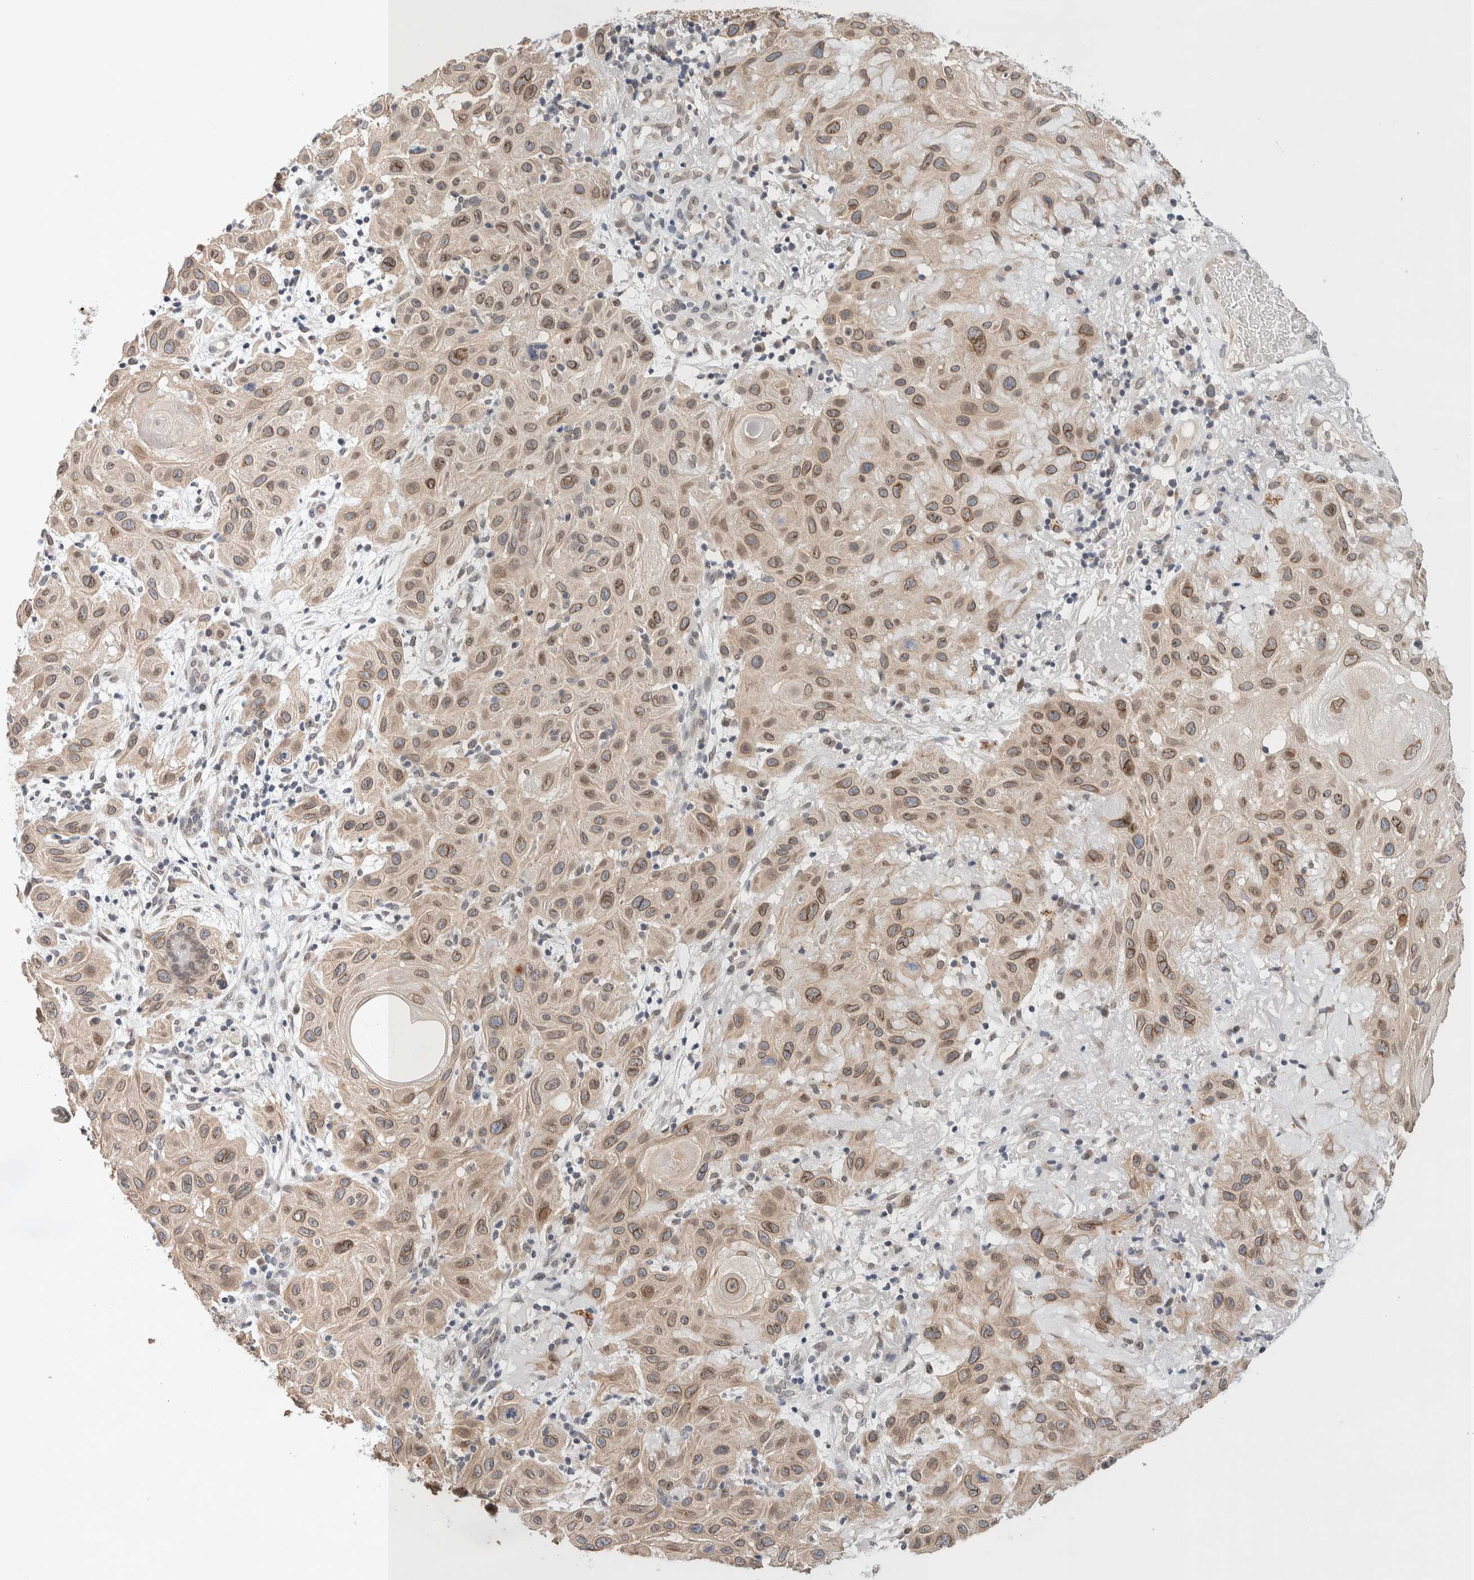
{"staining": {"intensity": "moderate", "quantity": ">75%", "location": "cytoplasmic/membranous,nuclear"}, "tissue": "skin cancer", "cell_type": "Tumor cells", "image_type": "cancer", "snomed": [{"axis": "morphology", "description": "Normal tissue, NOS"}, {"axis": "morphology", "description": "Squamous cell carcinoma, NOS"}, {"axis": "topography", "description": "Skin"}], "caption": "Immunohistochemistry image of skin cancer stained for a protein (brown), which reveals medium levels of moderate cytoplasmic/membranous and nuclear expression in about >75% of tumor cells.", "gene": "CRAT", "patient": {"sex": "female", "age": 96}}